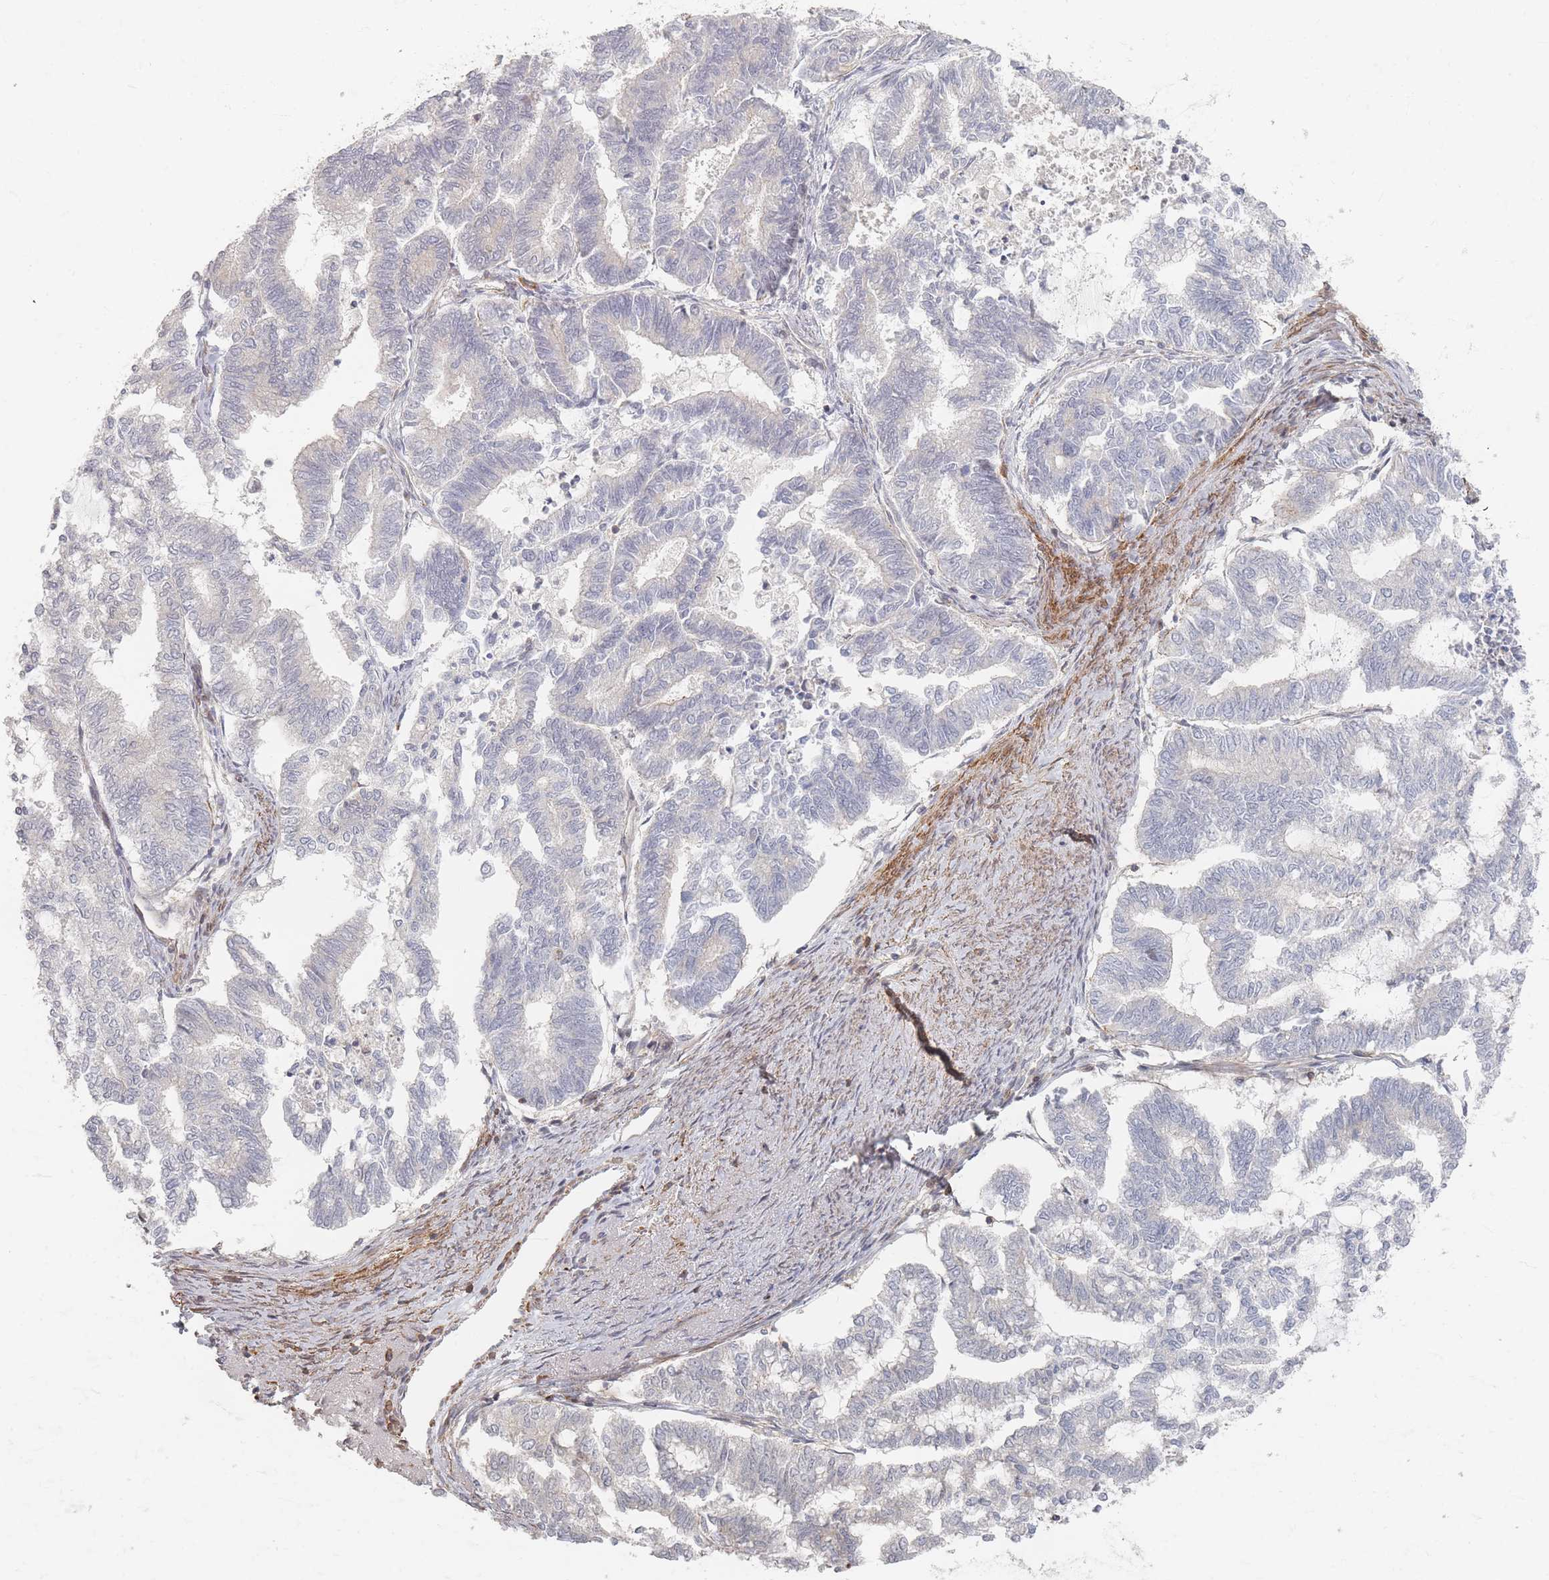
{"staining": {"intensity": "negative", "quantity": "none", "location": "none"}, "tissue": "endometrial cancer", "cell_type": "Tumor cells", "image_type": "cancer", "snomed": [{"axis": "morphology", "description": "Adenocarcinoma, NOS"}, {"axis": "topography", "description": "Endometrium"}], "caption": "There is no significant positivity in tumor cells of endometrial cancer (adenocarcinoma).", "gene": "ZNF852", "patient": {"sex": "female", "age": 79}}